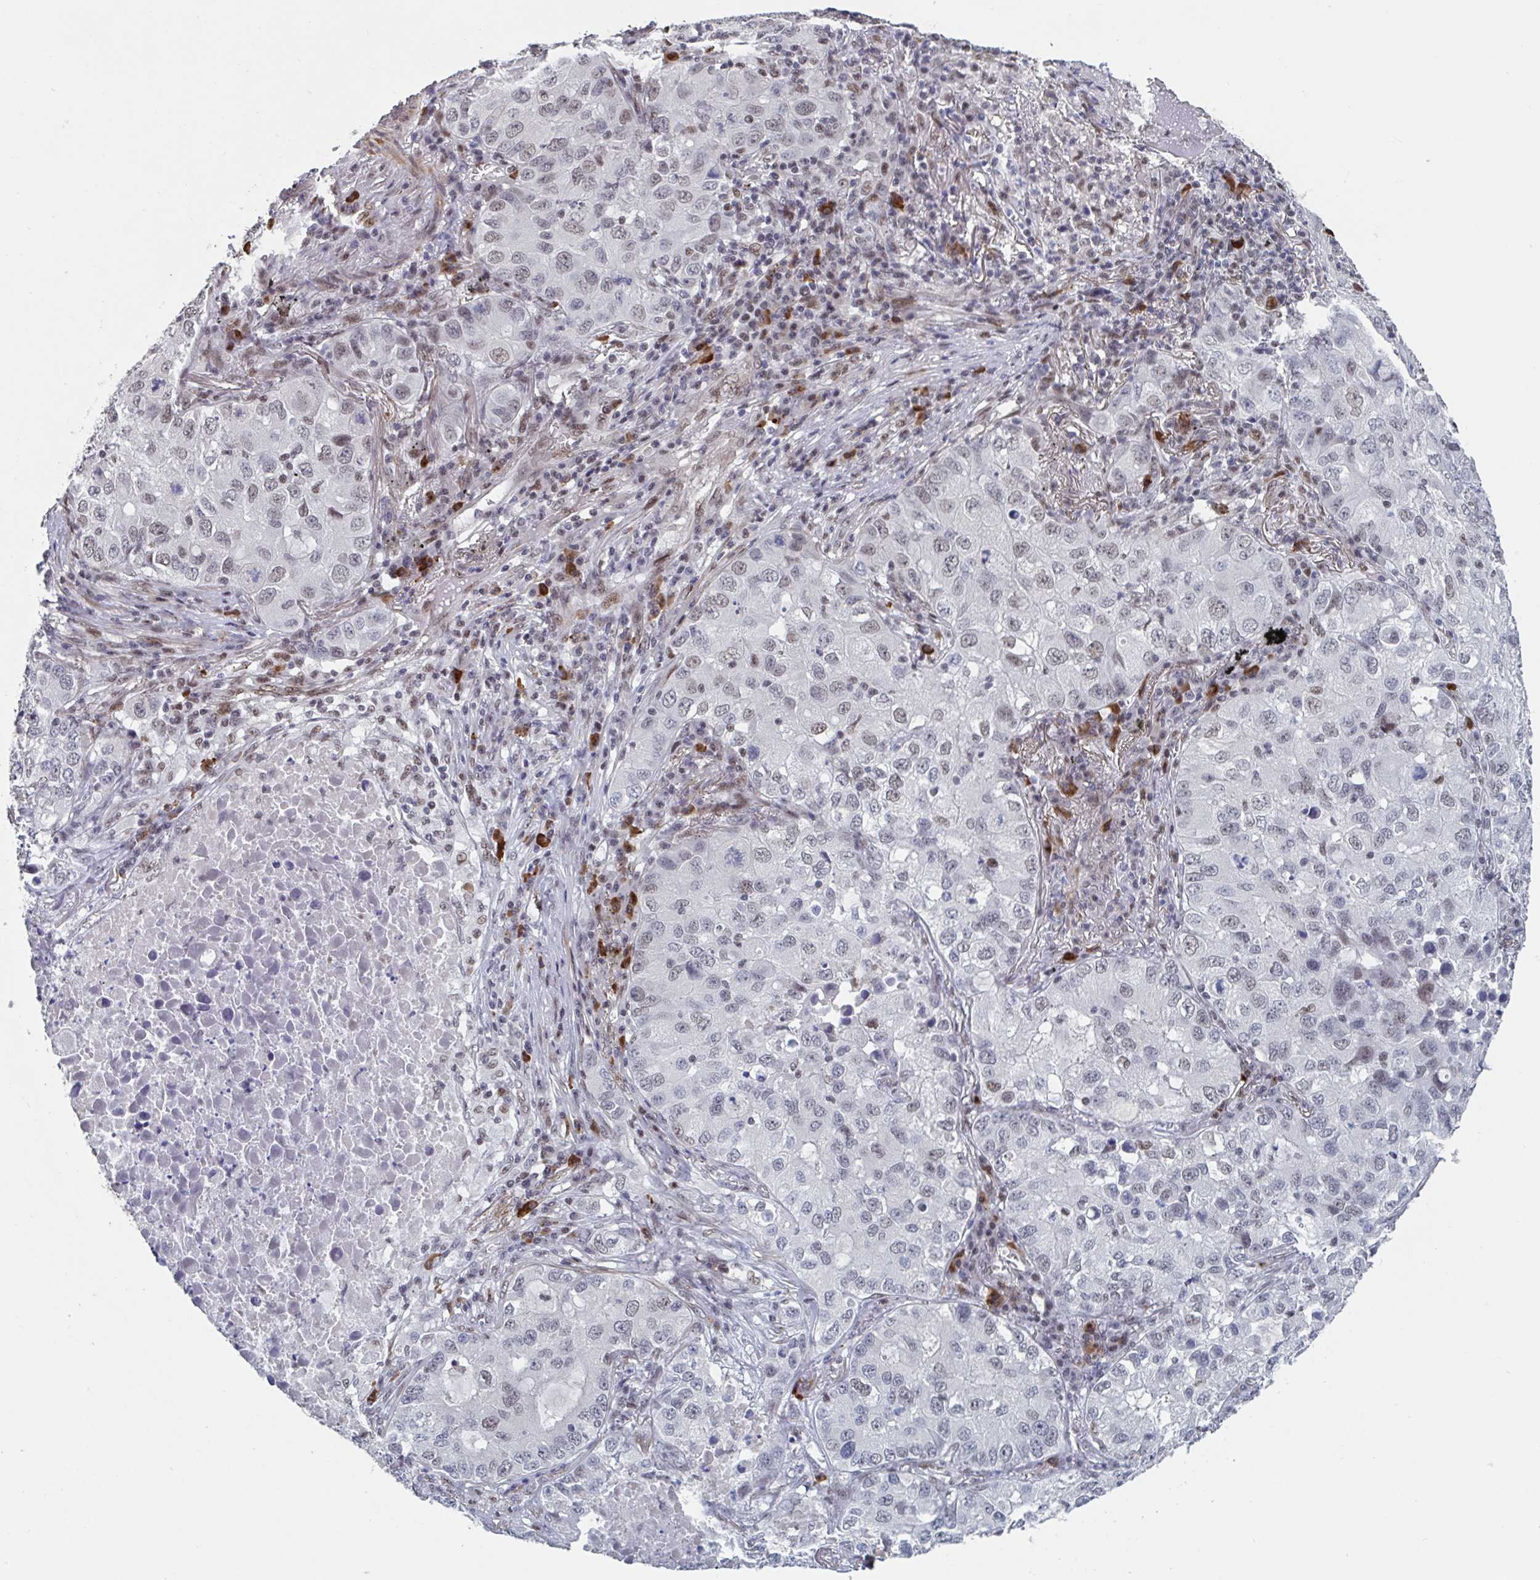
{"staining": {"intensity": "weak", "quantity": "25%-75%", "location": "nuclear"}, "tissue": "lung cancer", "cell_type": "Tumor cells", "image_type": "cancer", "snomed": [{"axis": "morphology", "description": "Normal morphology"}, {"axis": "morphology", "description": "Adenocarcinoma, NOS"}, {"axis": "topography", "description": "Lymph node"}, {"axis": "topography", "description": "Lung"}], "caption": "Weak nuclear protein positivity is identified in about 25%-75% of tumor cells in lung adenocarcinoma. Immunohistochemistry stains the protein in brown and the nuclei are stained blue.", "gene": "BCL7B", "patient": {"sex": "female", "age": 51}}